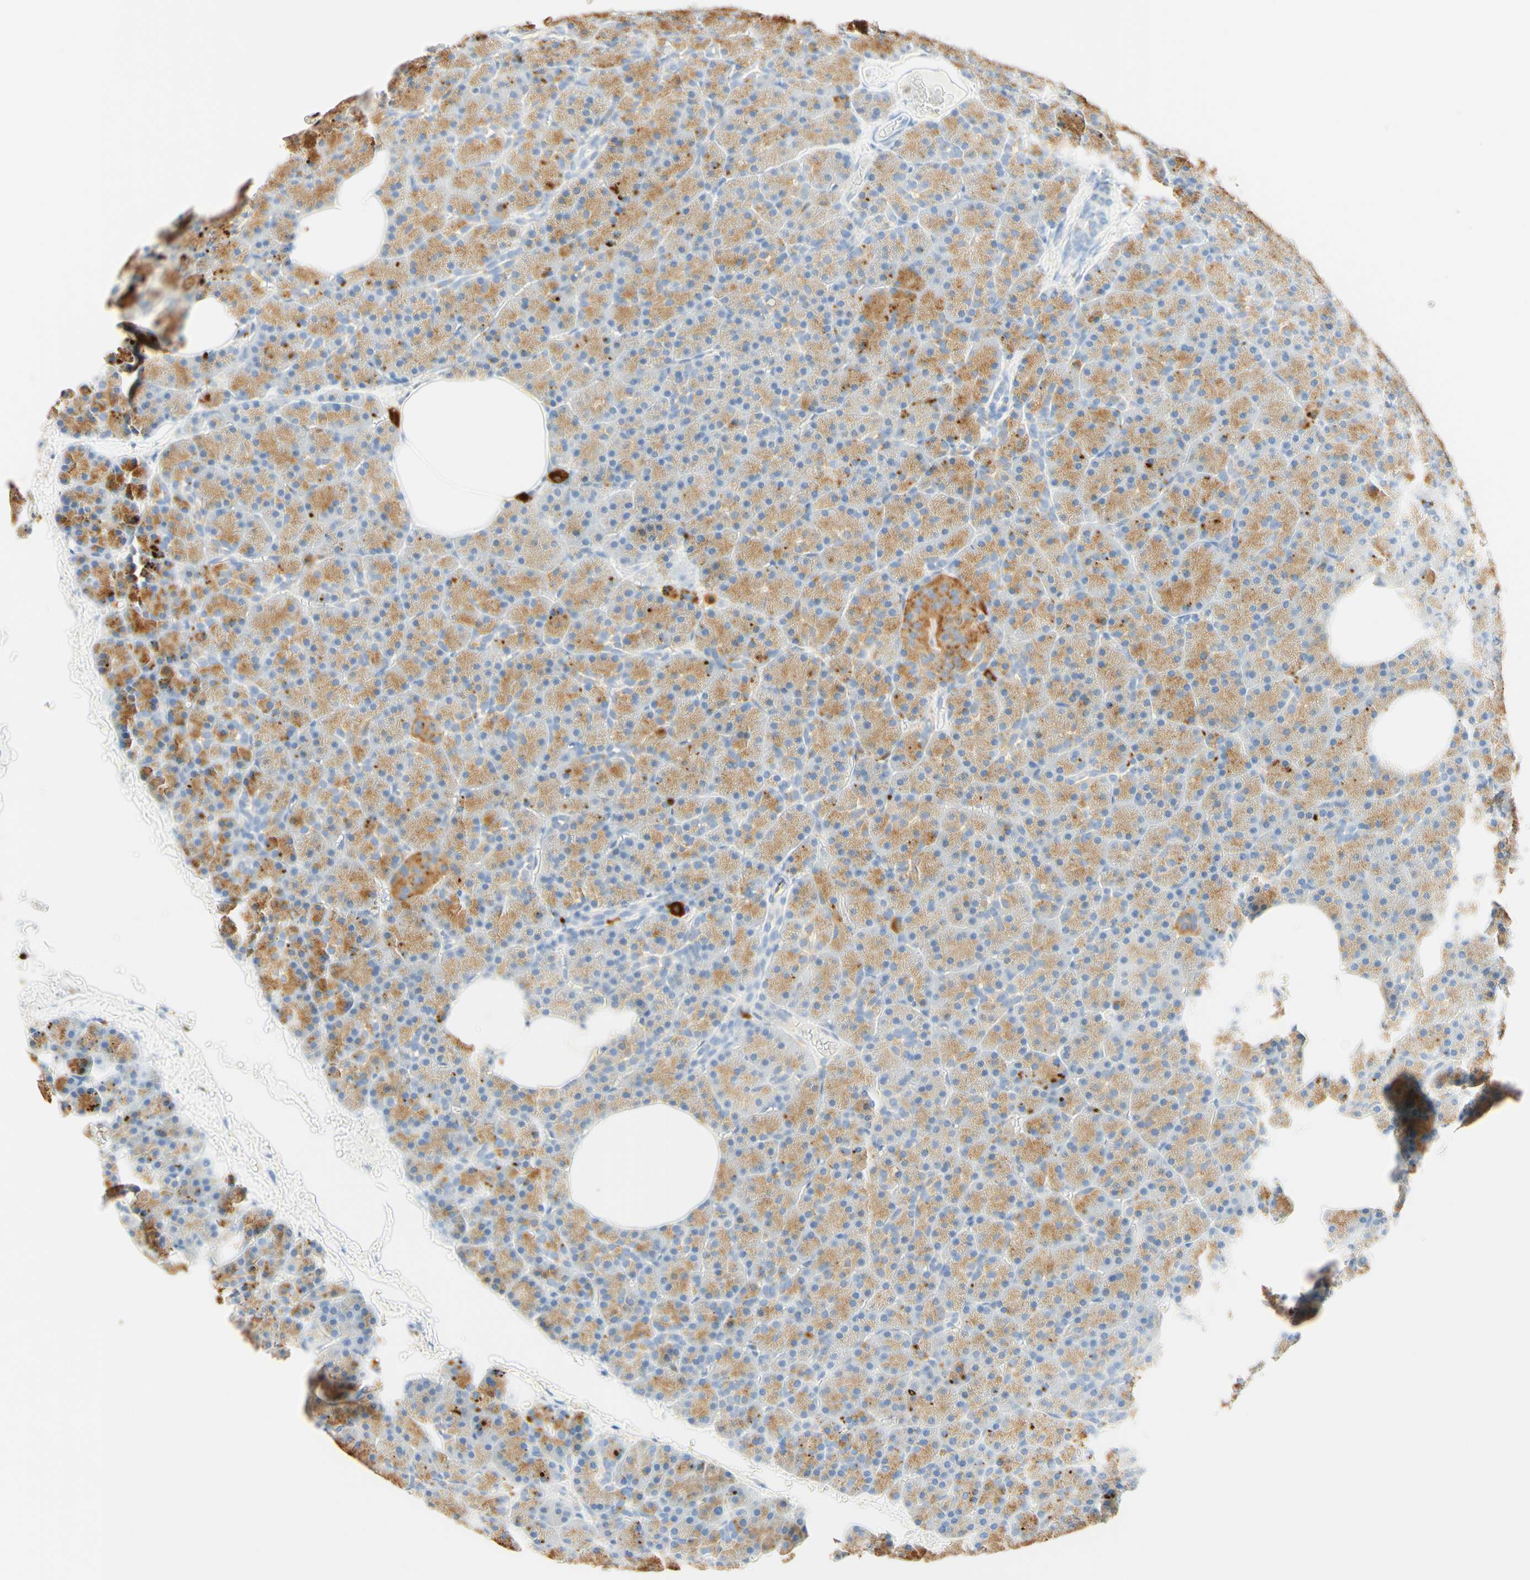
{"staining": {"intensity": "moderate", "quantity": "25%-75%", "location": "cytoplasmic/membranous"}, "tissue": "pancreas", "cell_type": "Exocrine glandular cells", "image_type": "normal", "snomed": [{"axis": "morphology", "description": "Normal tissue, NOS"}, {"axis": "topography", "description": "Pancreas"}], "caption": "IHC (DAB (3,3'-diaminobenzidine)) staining of unremarkable pancreas displays moderate cytoplasmic/membranous protein positivity in about 25%-75% of exocrine glandular cells.", "gene": "CD63", "patient": {"sex": "female", "age": 35}}